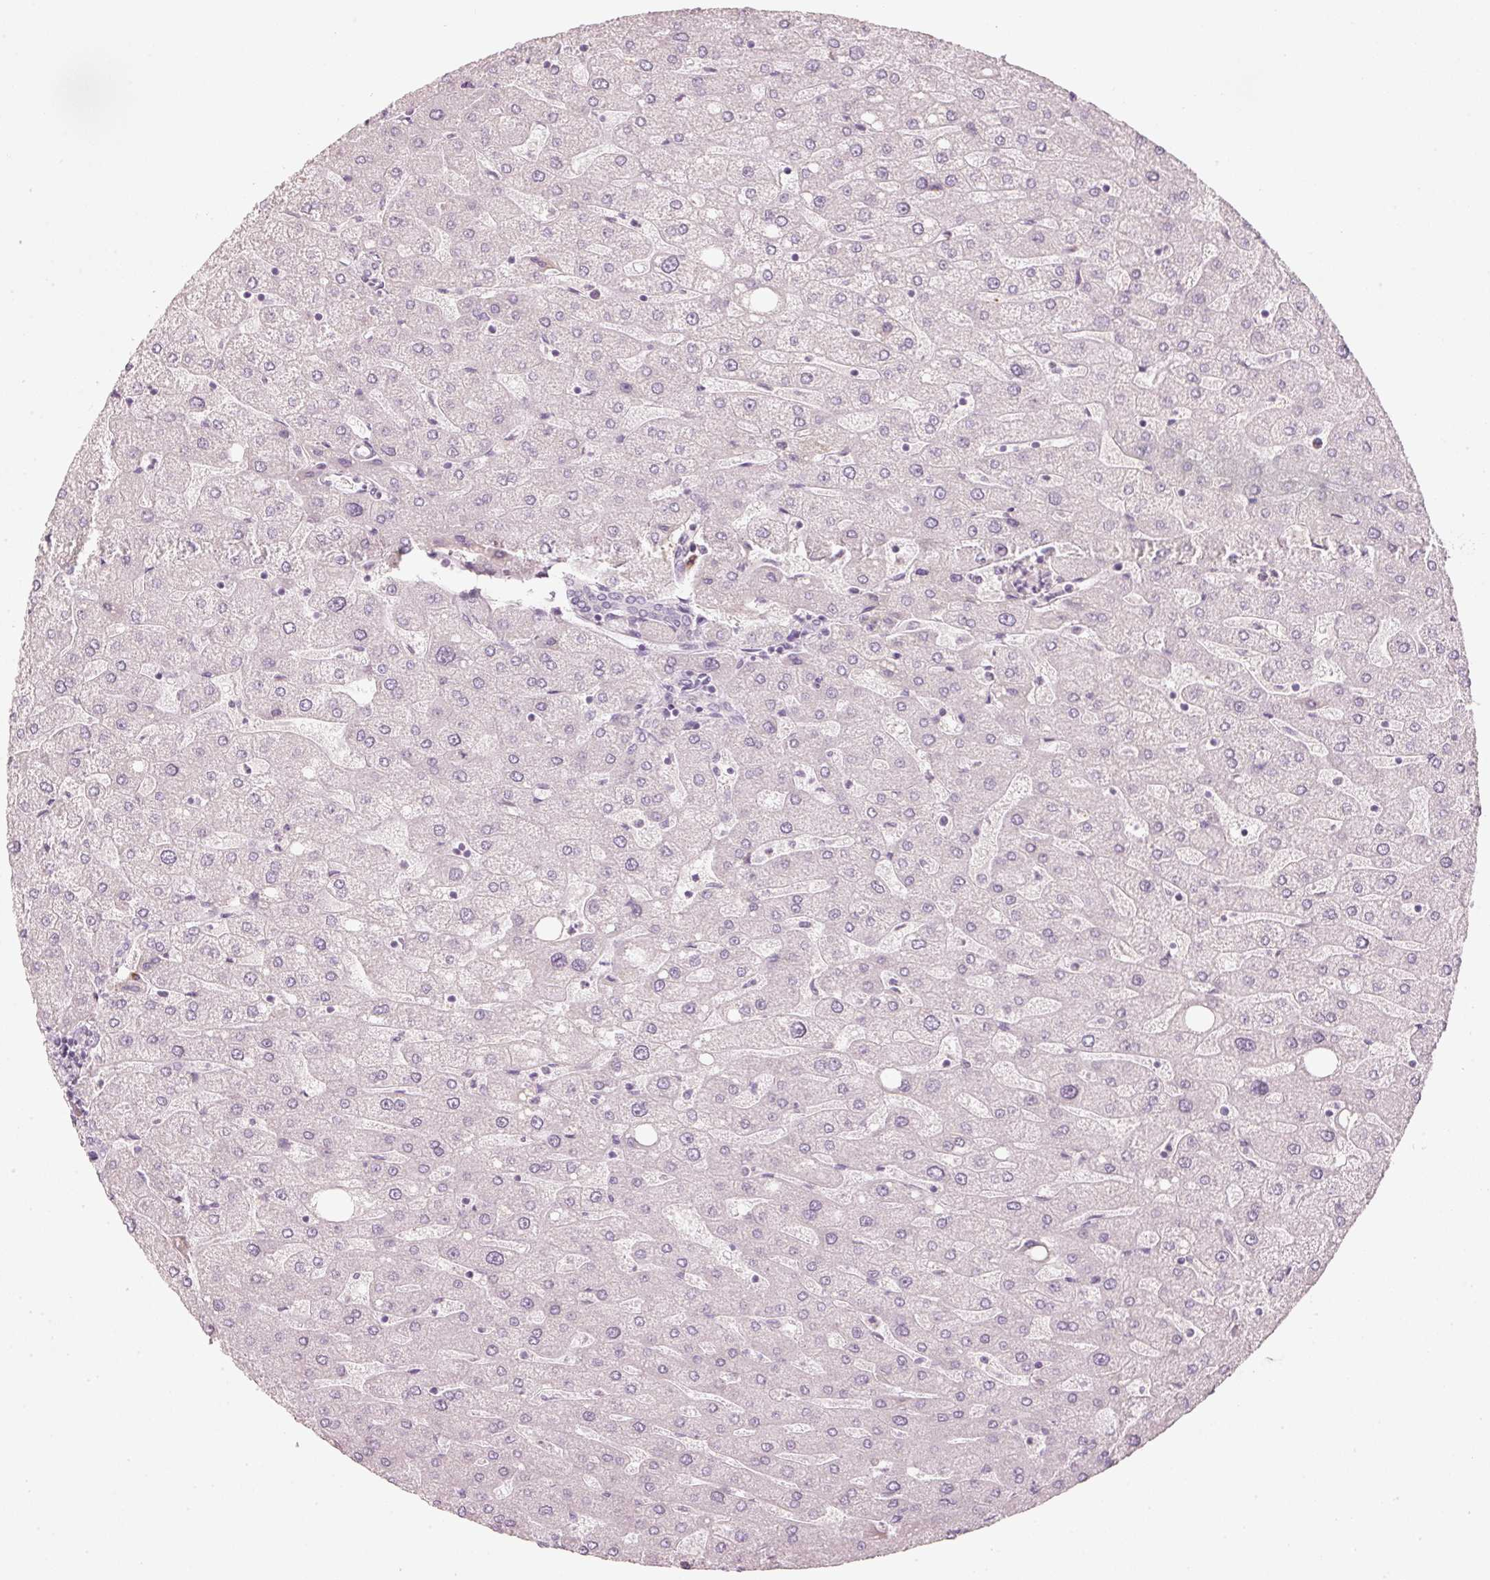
{"staining": {"intensity": "negative", "quantity": "none", "location": "none"}, "tissue": "liver", "cell_type": "Cholangiocytes", "image_type": "normal", "snomed": [{"axis": "morphology", "description": "Normal tissue, NOS"}, {"axis": "topography", "description": "Liver"}], "caption": "High magnification brightfield microscopy of benign liver stained with DAB (brown) and counterstained with hematoxylin (blue): cholangiocytes show no significant positivity. (DAB immunohistochemistry (IHC), high magnification).", "gene": "STEAP1", "patient": {"sex": "male", "age": 67}}